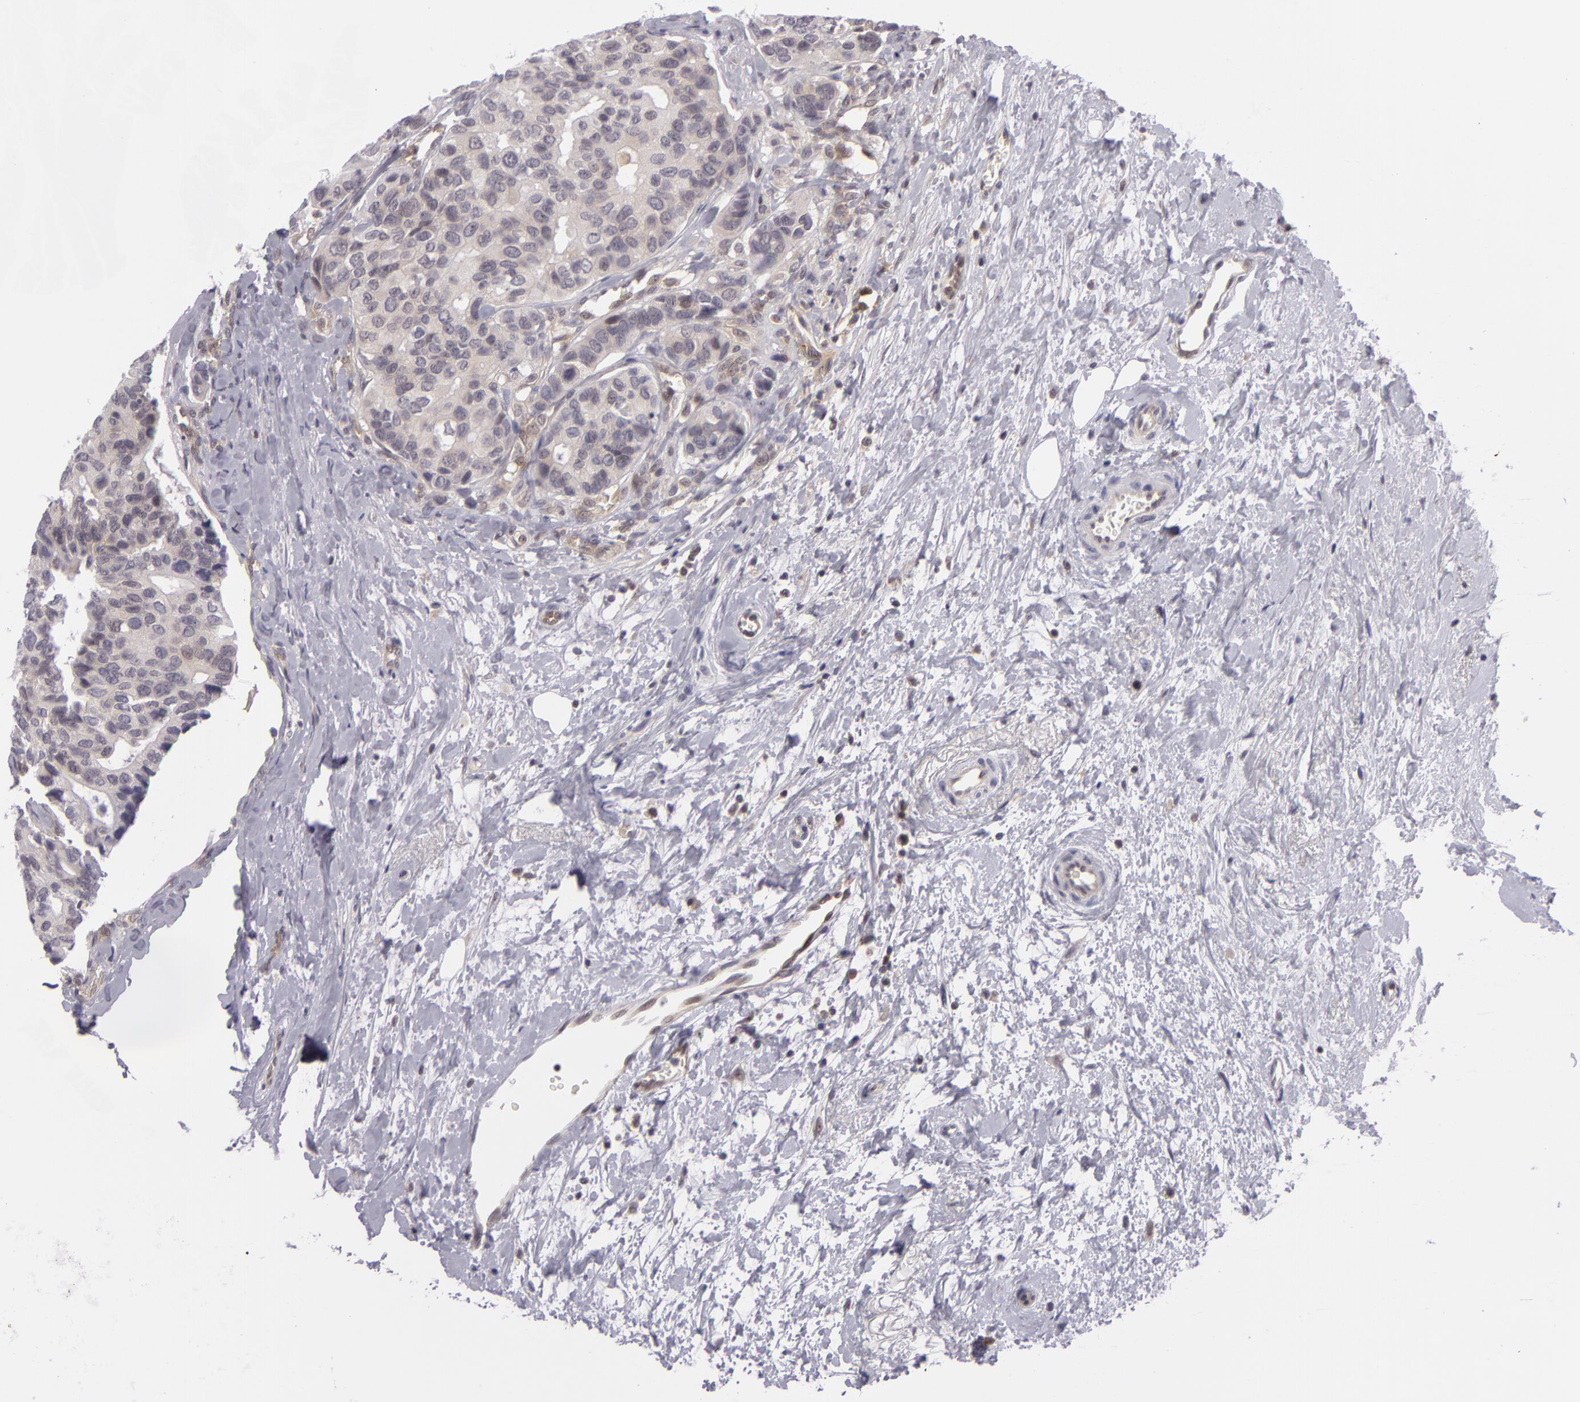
{"staining": {"intensity": "weak", "quantity": "25%-75%", "location": "cytoplasmic/membranous"}, "tissue": "breast cancer", "cell_type": "Tumor cells", "image_type": "cancer", "snomed": [{"axis": "morphology", "description": "Duct carcinoma"}, {"axis": "topography", "description": "Breast"}], "caption": "Infiltrating ductal carcinoma (breast) stained with DAB (3,3'-diaminobenzidine) IHC exhibits low levels of weak cytoplasmic/membranous positivity in approximately 25%-75% of tumor cells.", "gene": "BCL10", "patient": {"sex": "female", "age": 69}}